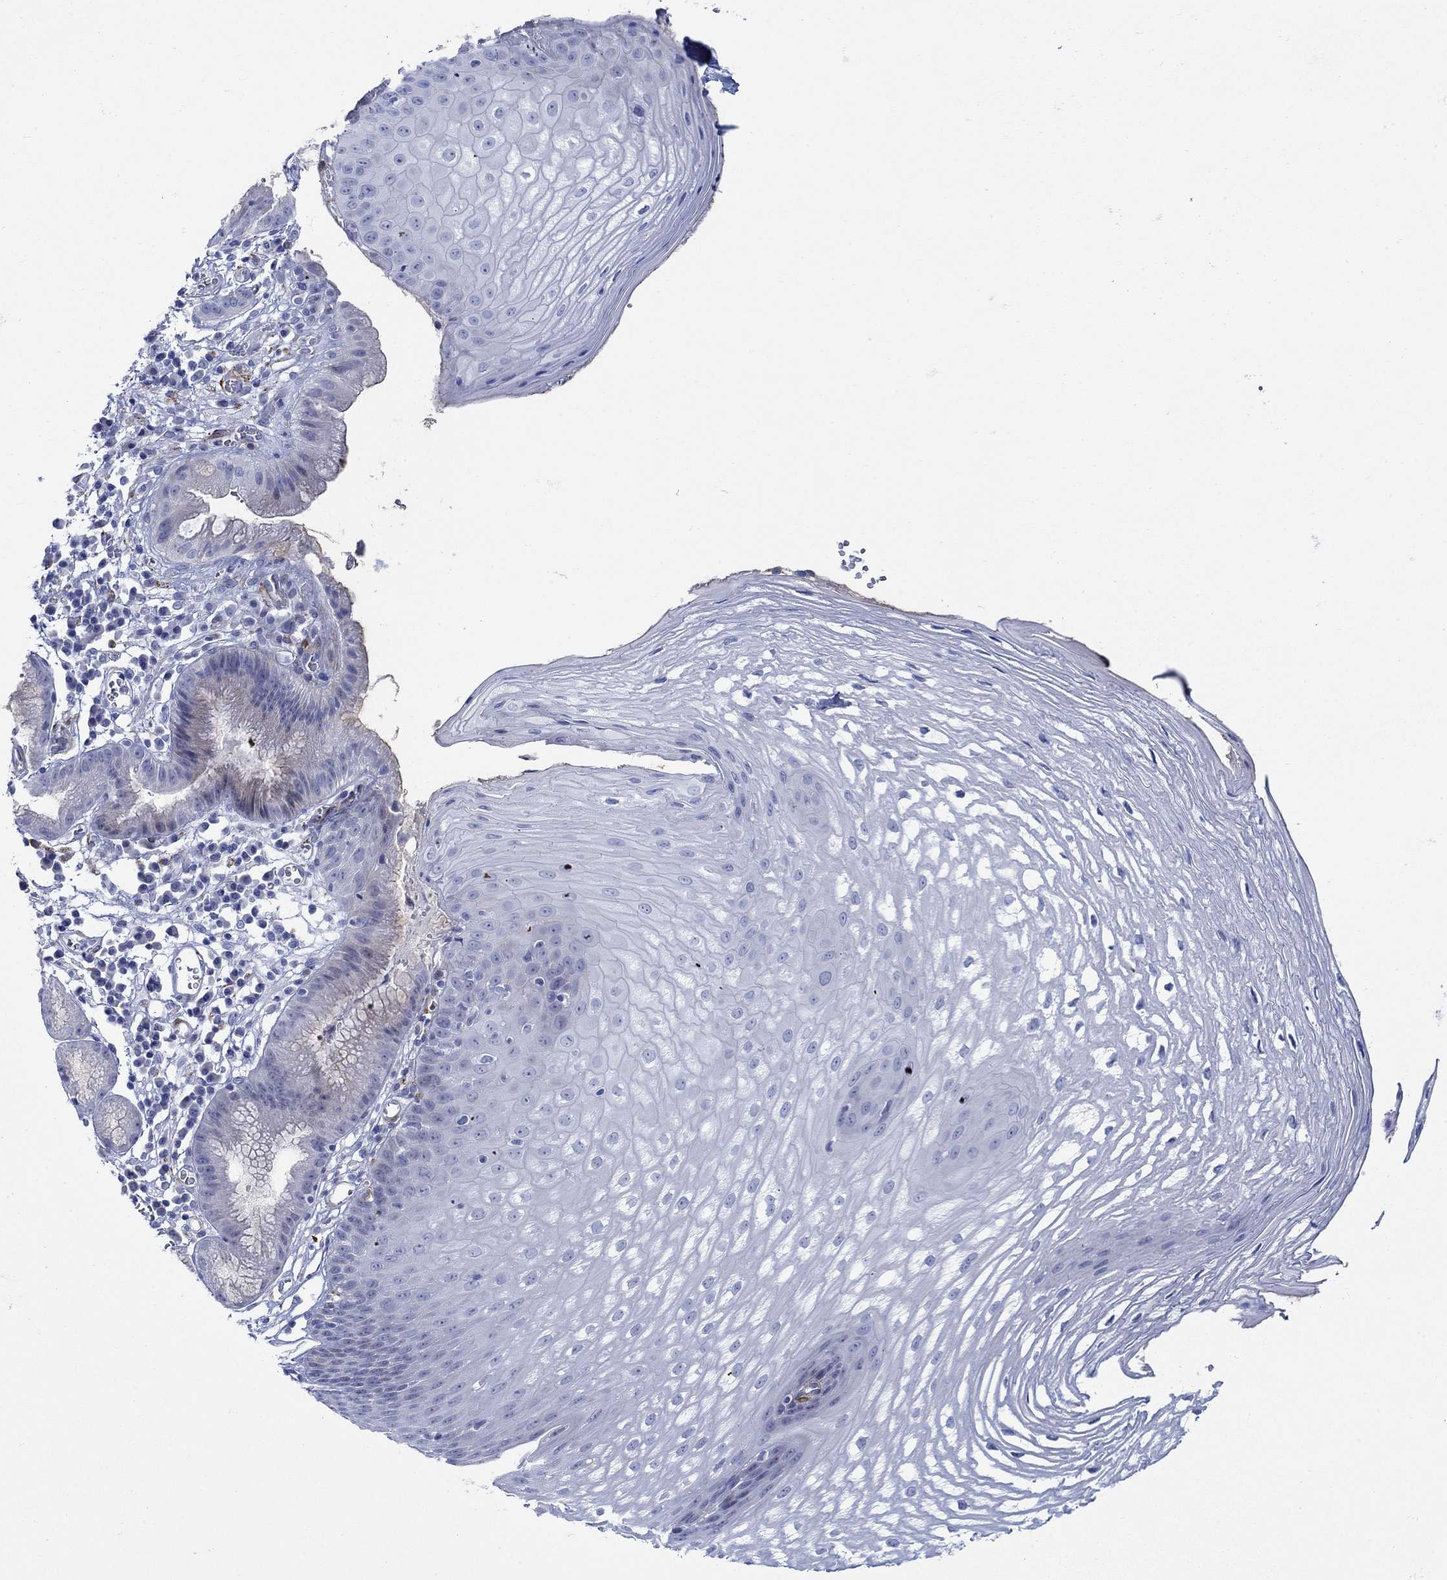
{"staining": {"intensity": "negative", "quantity": "none", "location": "none"}, "tissue": "esophagus", "cell_type": "Squamous epithelial cells", "image_type": "normal", "snomed": [{"axis": "morphology", "description": "Normal tissue, NOS"}, {"axis": "topography", "description": "Esophagus"}], "caption": "Immunohistochemistry micrograph of normal esophagus: esophagus stained with DAB displays no significant protein expression in squamous epithelial cells. (Immunohistochemistry, brightfield microscopy, high magnification).", "gene": "KSR2", "patient": {"sex": "male", "age": 72}}